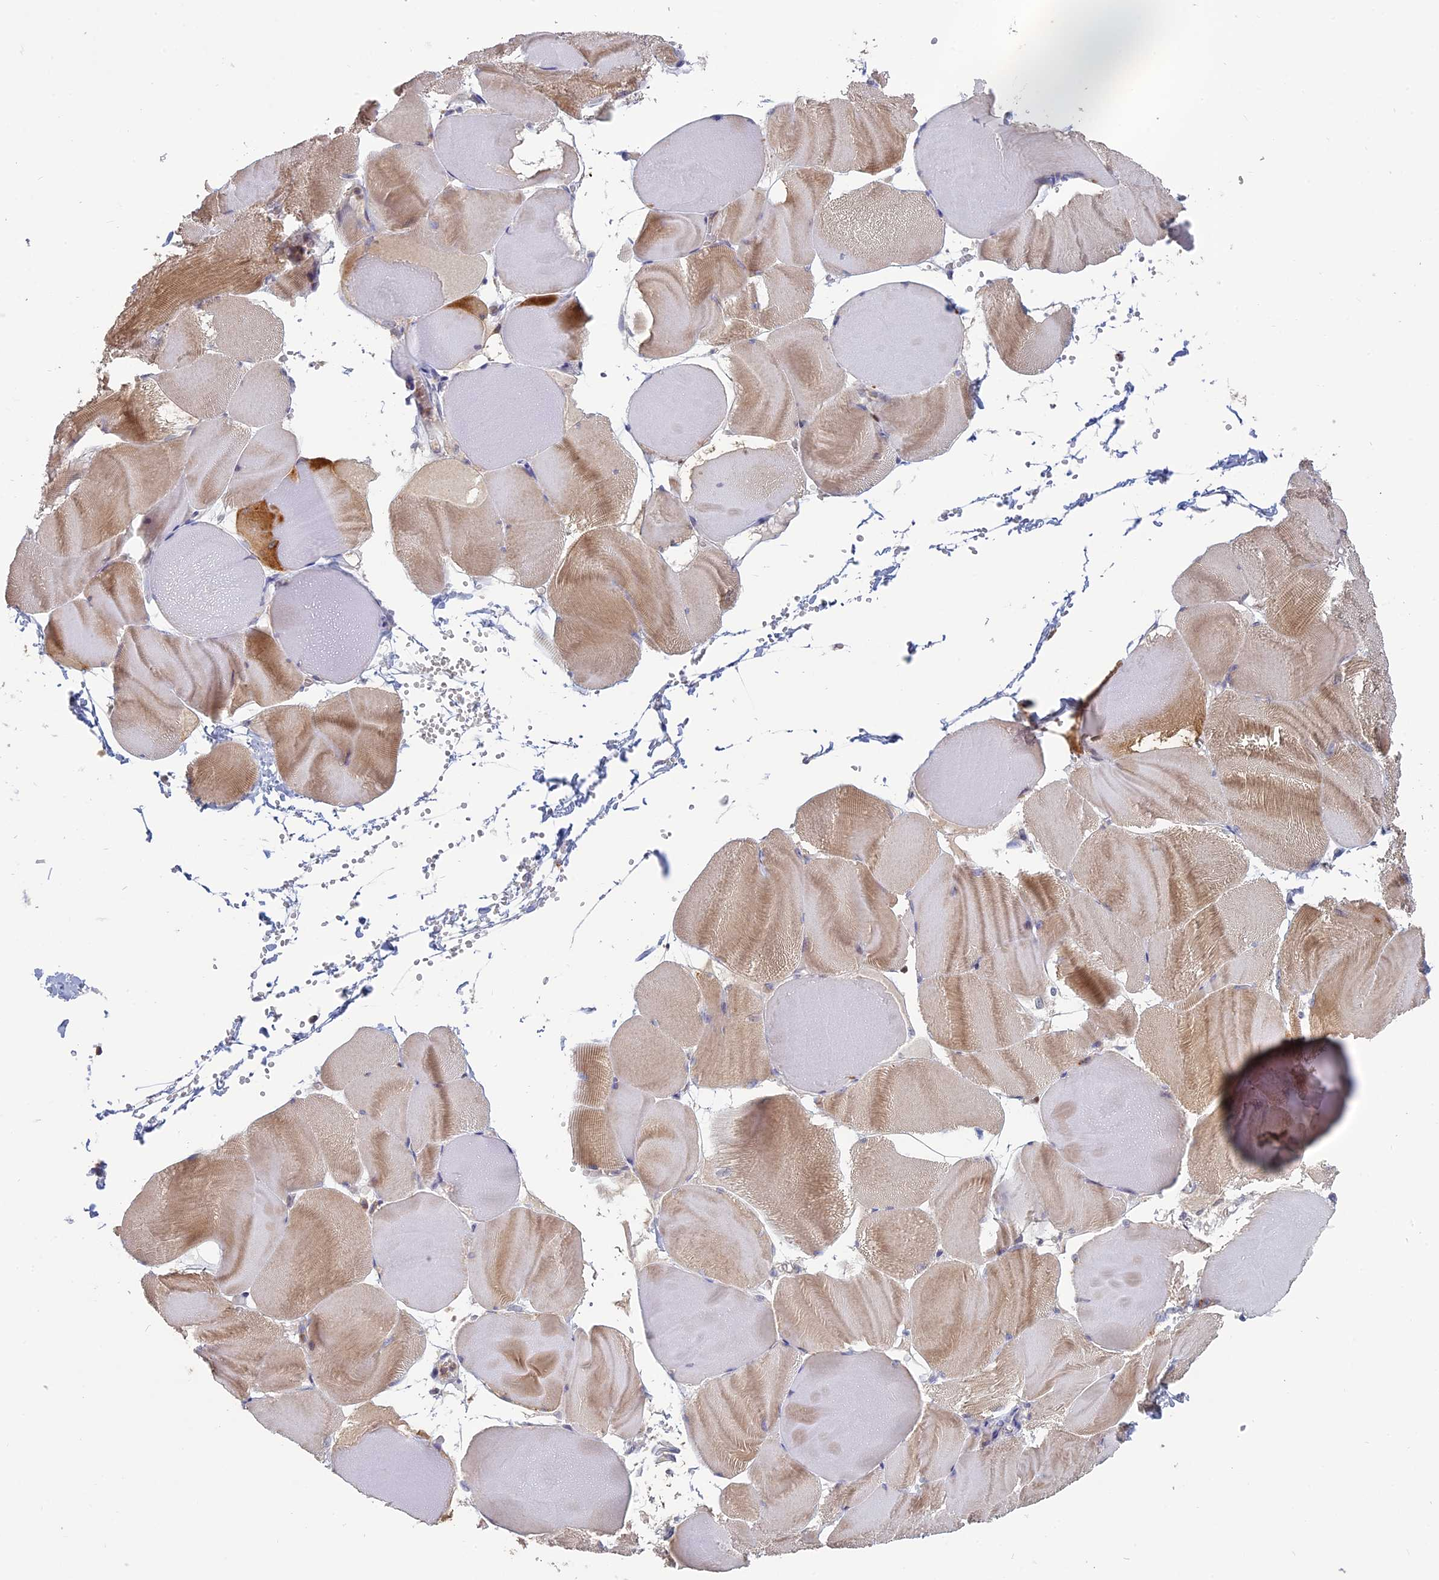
{"staining": {"intensity": "moderate", "quantity": "25%-75%", "location": "cytoplasmic/membranous"}, "tissue": "skeletal muscle", "cell_type": "Myocytes", "image_type": "normal", "snomed": [{"axis": "morphology", "description": "Normal tissue, NOS"}, {"axis": "morphology", "description": "Basal cell carcinoma"}, {"axis": "topography", "description": "Skeletal muscle"}], "caption": "An image of skeletal muscle stained for a protein reveals moderate cytoplasmic/membranous brown staining in myocytes. (DAB IHC with brightfield microscopy, high magnification).", "gene": "TMEM208", "patient": {"sex": "female", "age": 64}}